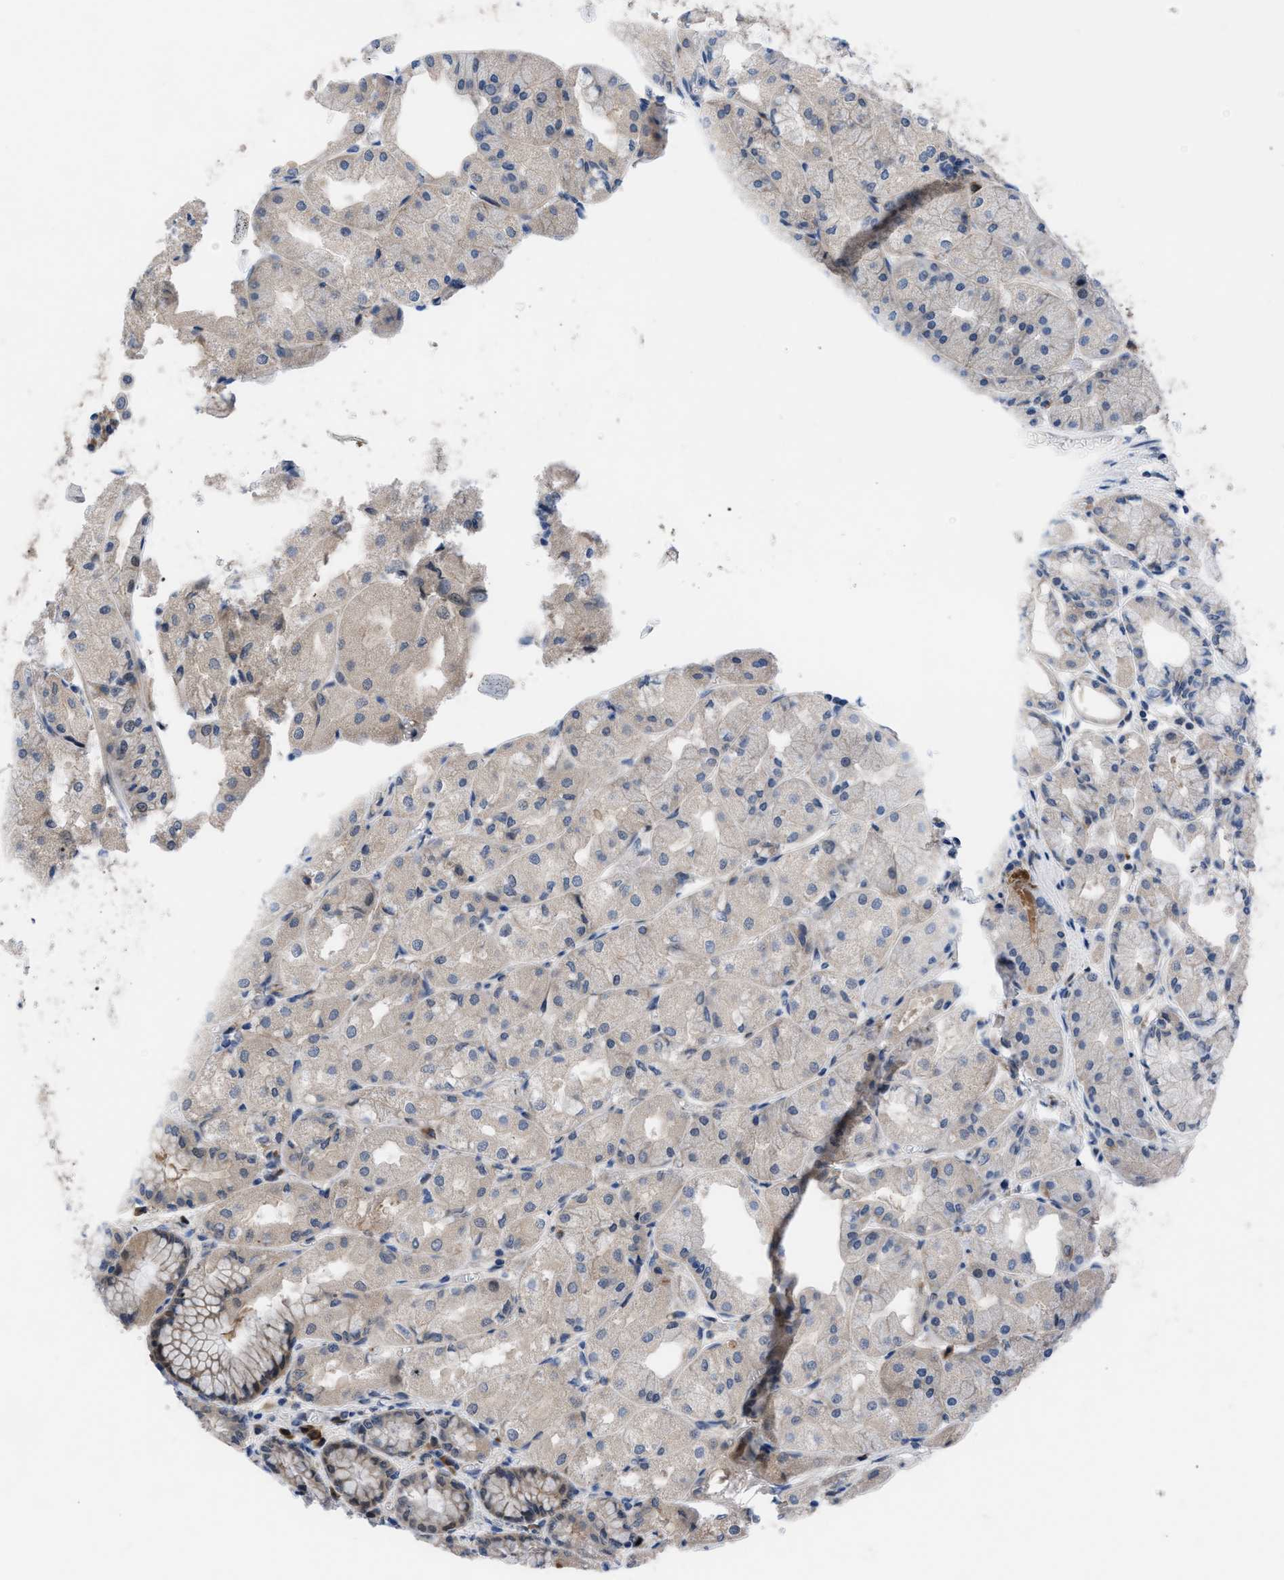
{"staining": {"intensity": "moderate", "quantity": "<25%", "location": "cytoplasmic/membranous,nuclear"}, "tissue": "stomach", "cell_type": "Glandular cells", "image_type": "normal", "snomed": [{"axis": "morphology", "description": "Normal tissue, NOS"}, {"axis": "topography", "description": "Stomach, upper"}], "caption": "A brown stain shows moderate cytoplasmic/membranous,nuclear staining of a protein in glandular cells of normal human stomach. The protein is stained brown, and the nuclei are stained in blue (DAB (3,3'-diaminobenzidine) IHC with brightfield microscopy, high magnification).", "gene": "IL17RE", "patient": {"sex": "male", "age": 72}}